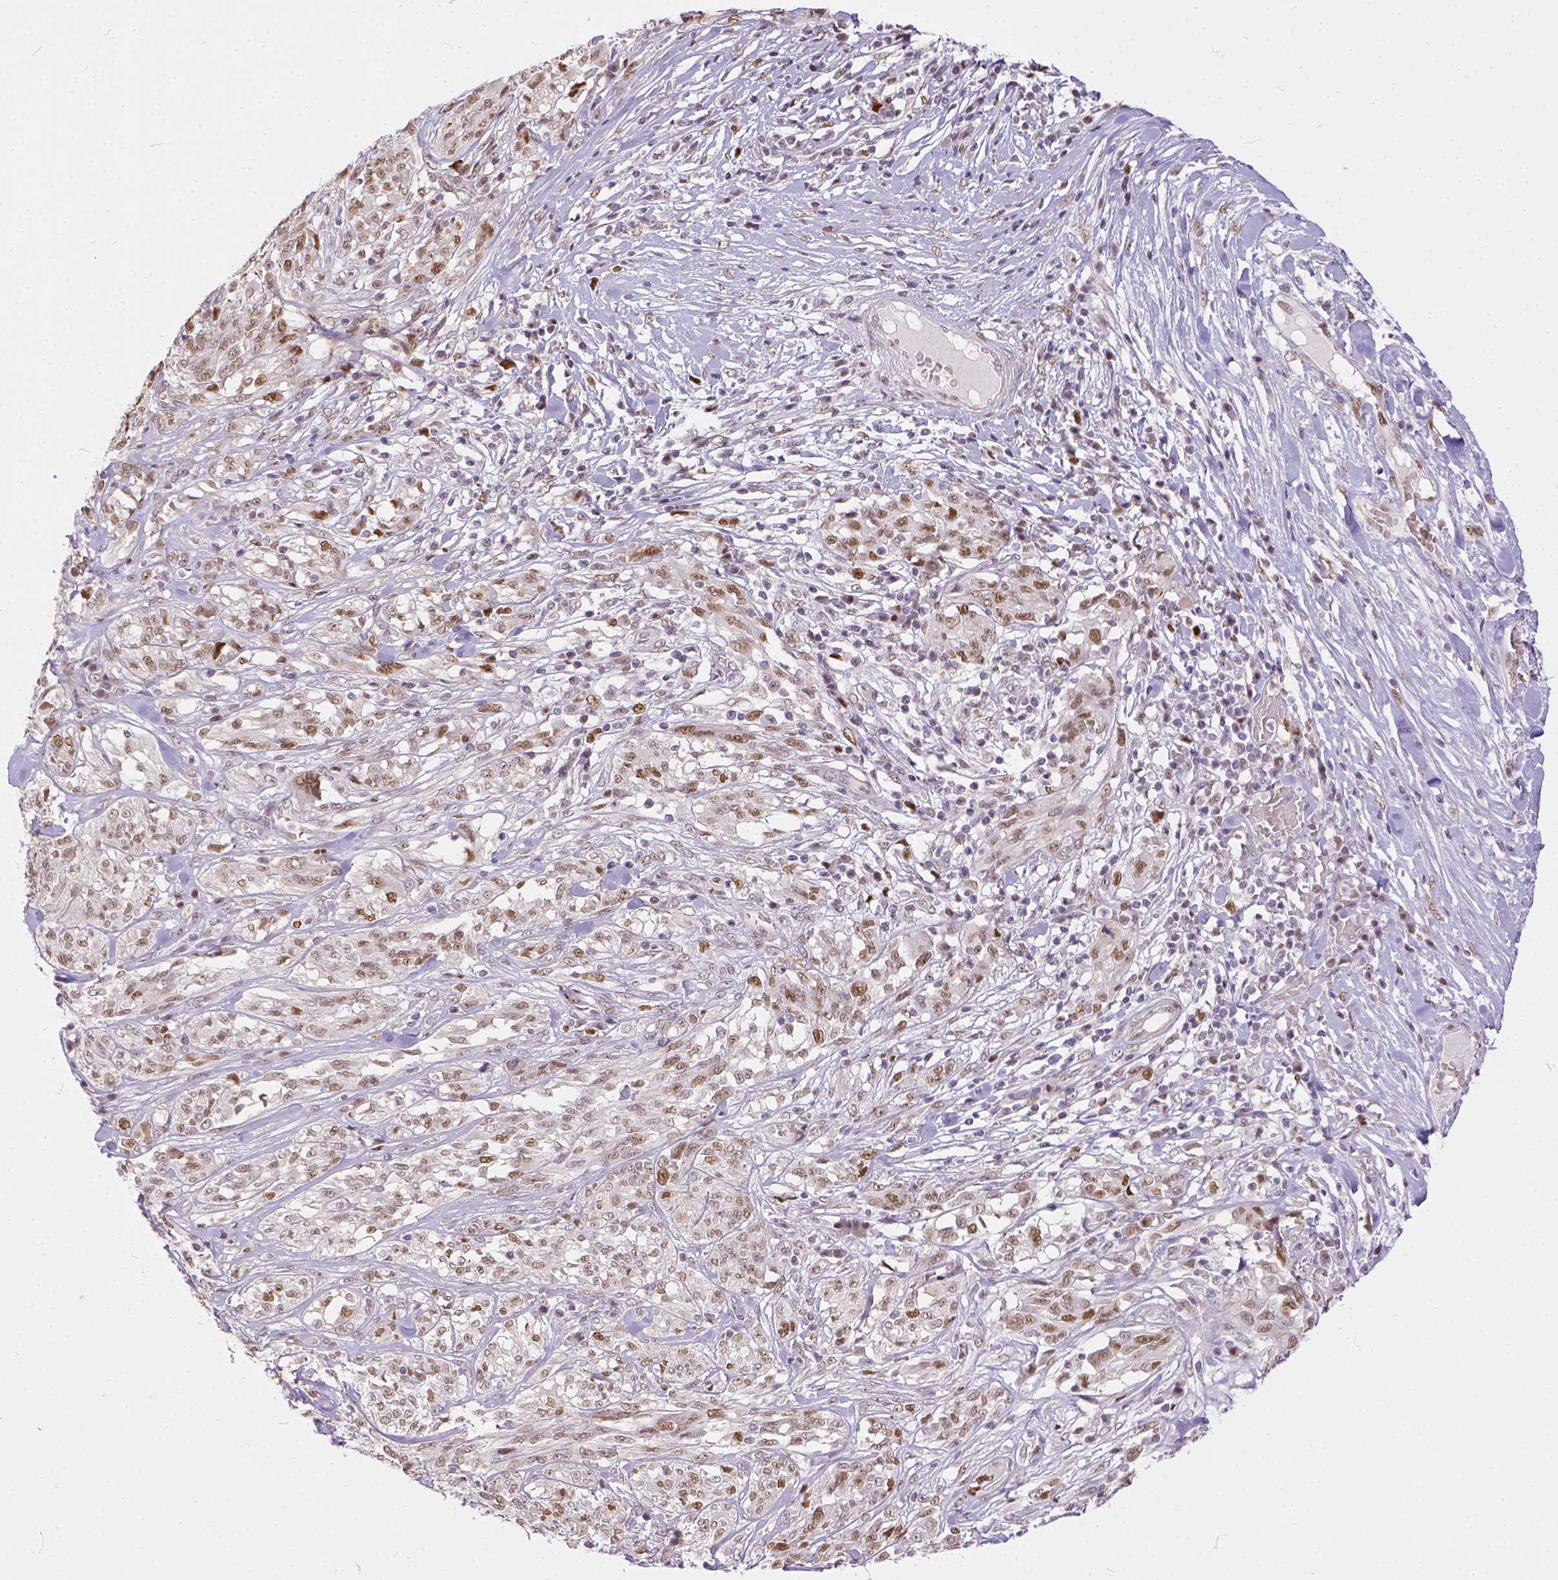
{"staining": {"intensity": "weak", "quantity": ">75%", "location": "nuclear"}, "tissue": "melanoma", "cell_type": "Tumor cells", "image_type": "cancer", "snomed": [{"axis": "morphology", "description": "Malignant melanoma, NOS"}, {"axis": "topography", "description": "Skin"}], "caption": "Protein analysis of melanoma tissue exhibits weak nuclear positivity in about >75% of tumor cells. The staining is performed using DAB (3,3'-diaminobenzidine) brown chromogen to label protein expression. The nuclei are counter-stained blue using hematoxylin.", "gene": "ERCC1", "patient": {"sex": "female", "age": 91}}